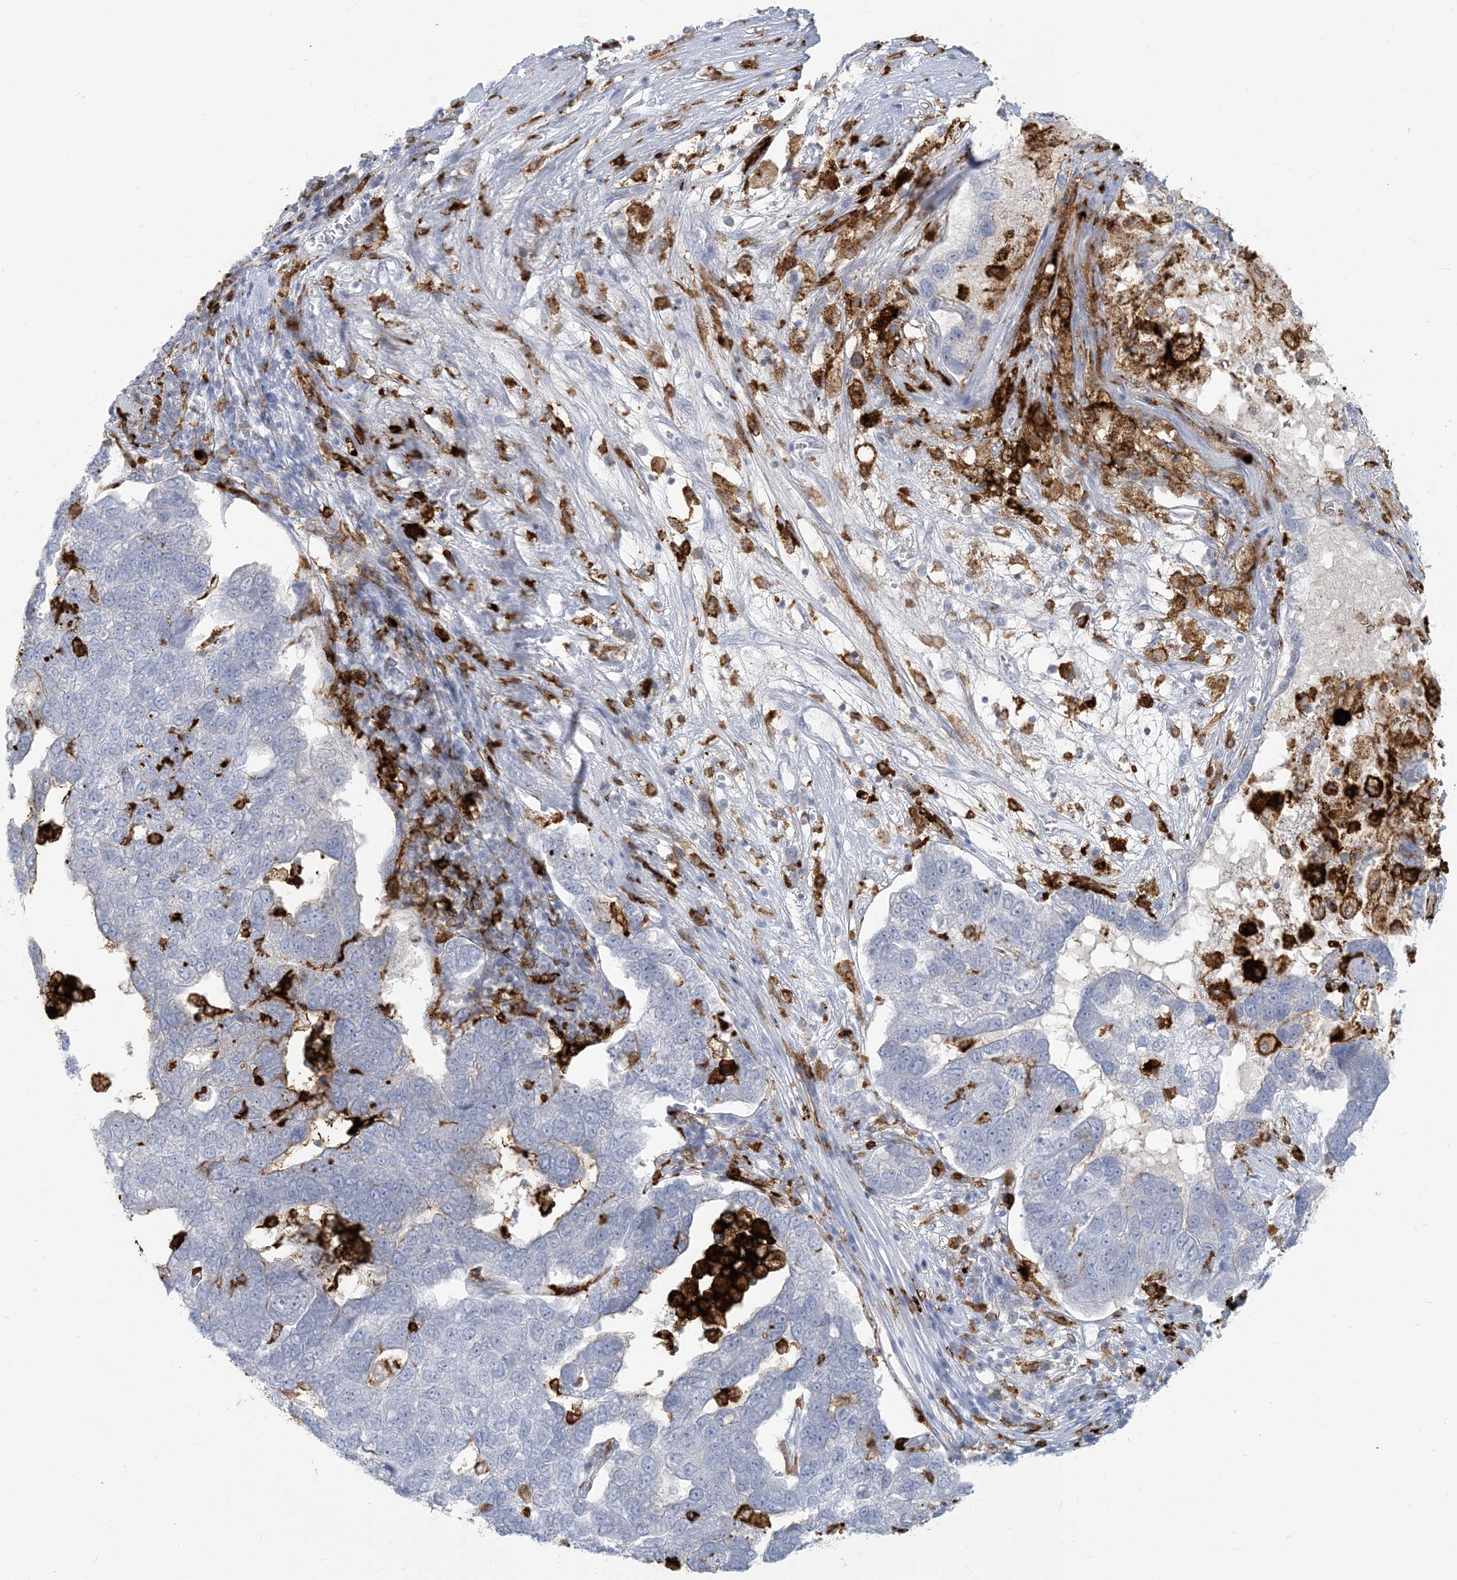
{"staining": {"intensity": "negative", "quantity": "none", "location": "none"}, "tissue": "pancreatic cancer", "cell_type": "Tumor cells", "image_type": "cancer", "snomed": [{"axis": "morphology", "description": "Adenocarcinoma, NOS"}, {"axis": "topography", "description": "Pancreas"}], "caption": "Tumor cells are negative for protein expression in human adenocarcinoma (pancreatic).", "gene": "HLA-DRB1", "patient": {"sex": "female", "age": 61}}